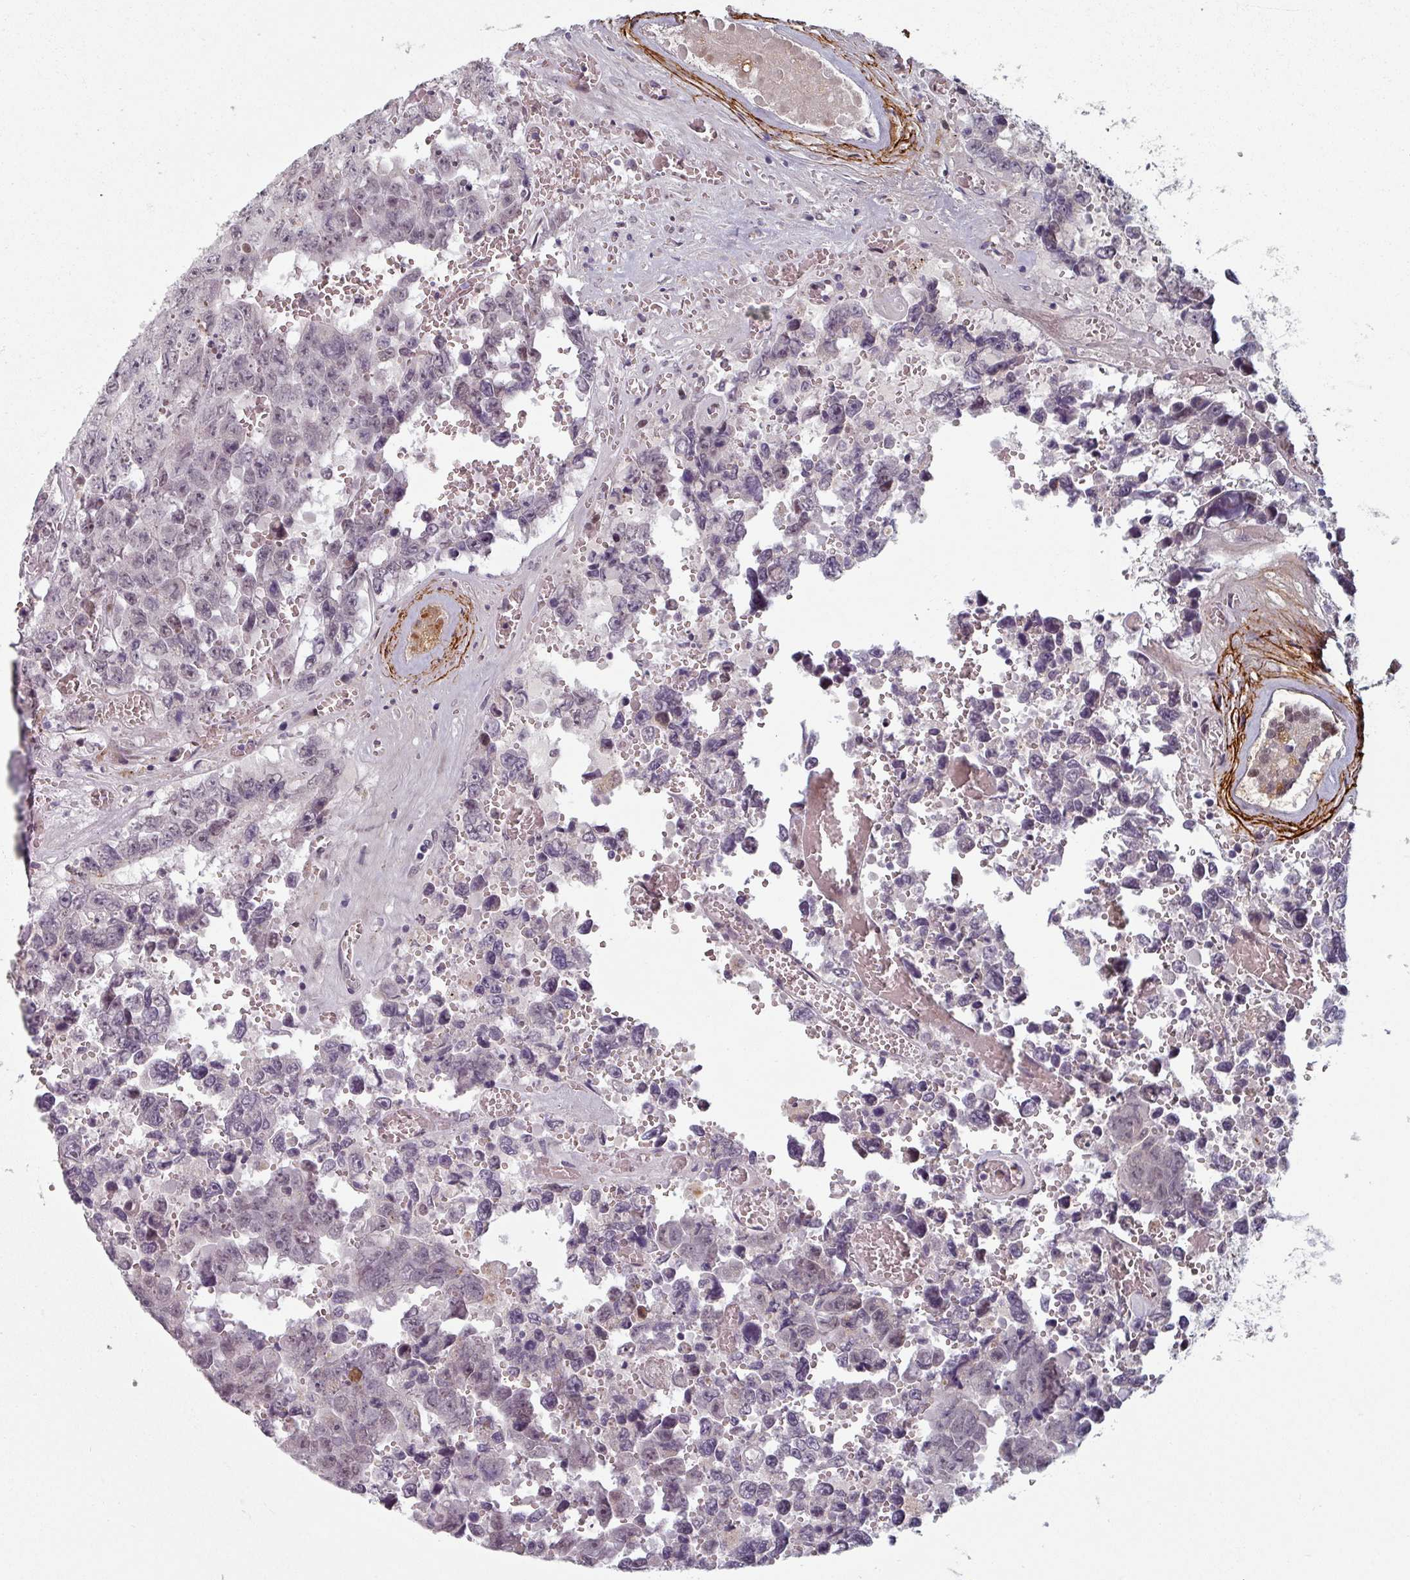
{"staining": {"intensity": "negative", "quantity": "none", "location": "none"}, "tissue": "testis cancer", "cell_type": "Tumor cells", "image_type": "cancer", "snomed": [{"axis": "morphology", "description": "Normal tissue, NOS"}, {"axis": "morphology", "description": "Carcinoma, Embryonal, NOS"}, {"axis": "topography", "description": "Testis"}, {"axis": "topography", "description": "Epididymis"}], "caption": "High magnification brightfield microscopy of testis cancer stained with DAB (brown) and counterstained with hematoxylin (blue): tumor cells show no significant positivity. Brightfield microscopy of IHC stained with DAB (brown) and hematoxylin (blue), captured at high magnification.", "gene": "CYB5RL", "patient": {"sex": "male", "age": 25}}